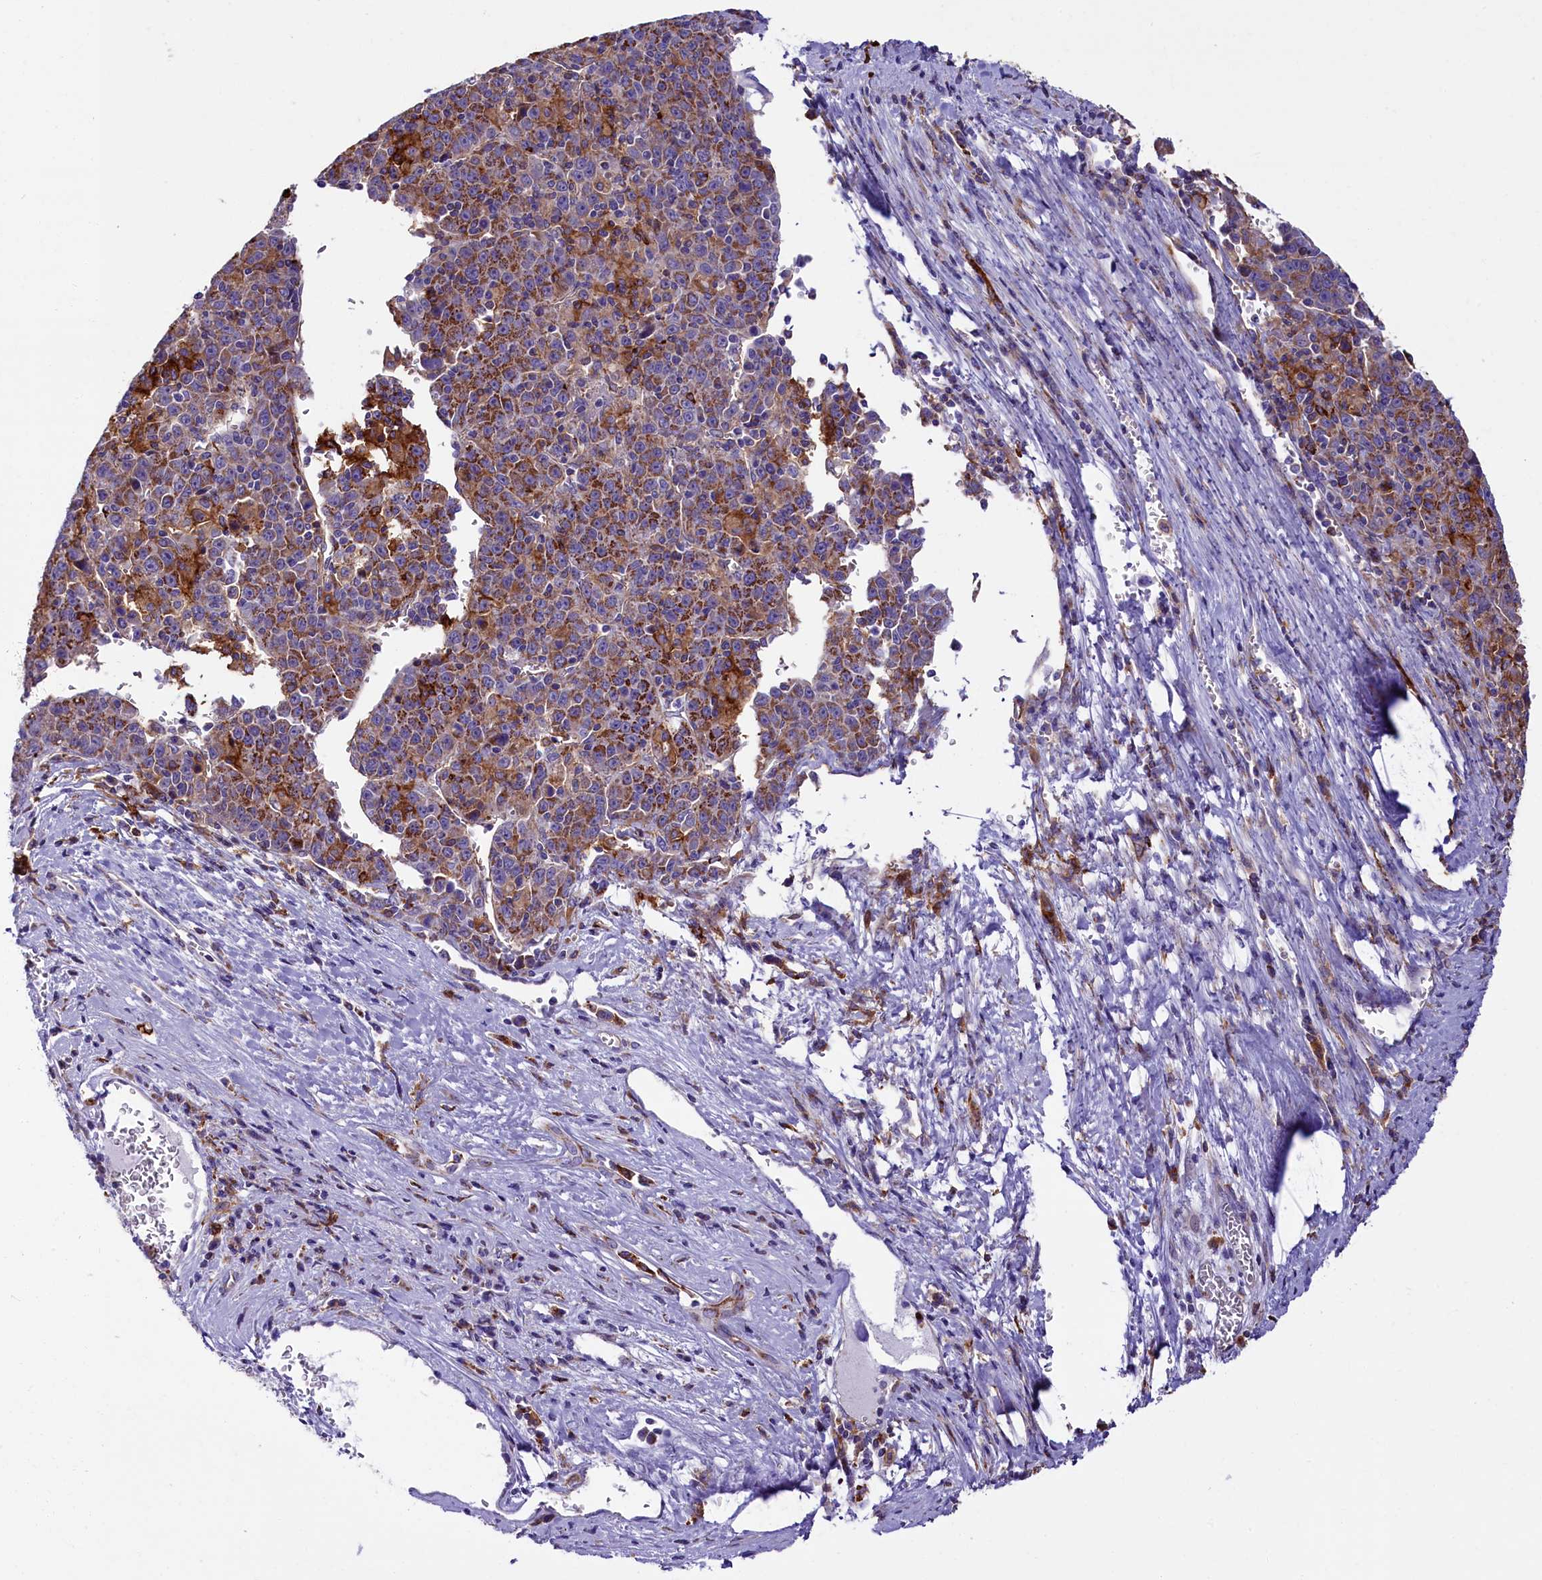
{"staining": {"intensity": "moderate", "quantity": "<25%", "location": "cytoplasmic/membranous"}, "tissue": "liver cancer", "cell_type": "Tumor cells", "image_type": "cancer", "snomed": [{"axis": "morphology", "description": "Carcinoma, Hepatocellular, NOS"}, {"axis": "topography", "description": "Liver"}], "caption": "Liver cancer (hepatocellular carcinoma) tissue exhibits moderate cytoplasmic/membranous expression in about <25% of tumor cells, visualized by immunohistochemistry. (DAB = brown stain, brightfield microscopy at high magnification).", "gene": "IL20RA", "patient": {"sex": "female", "age": 53}}